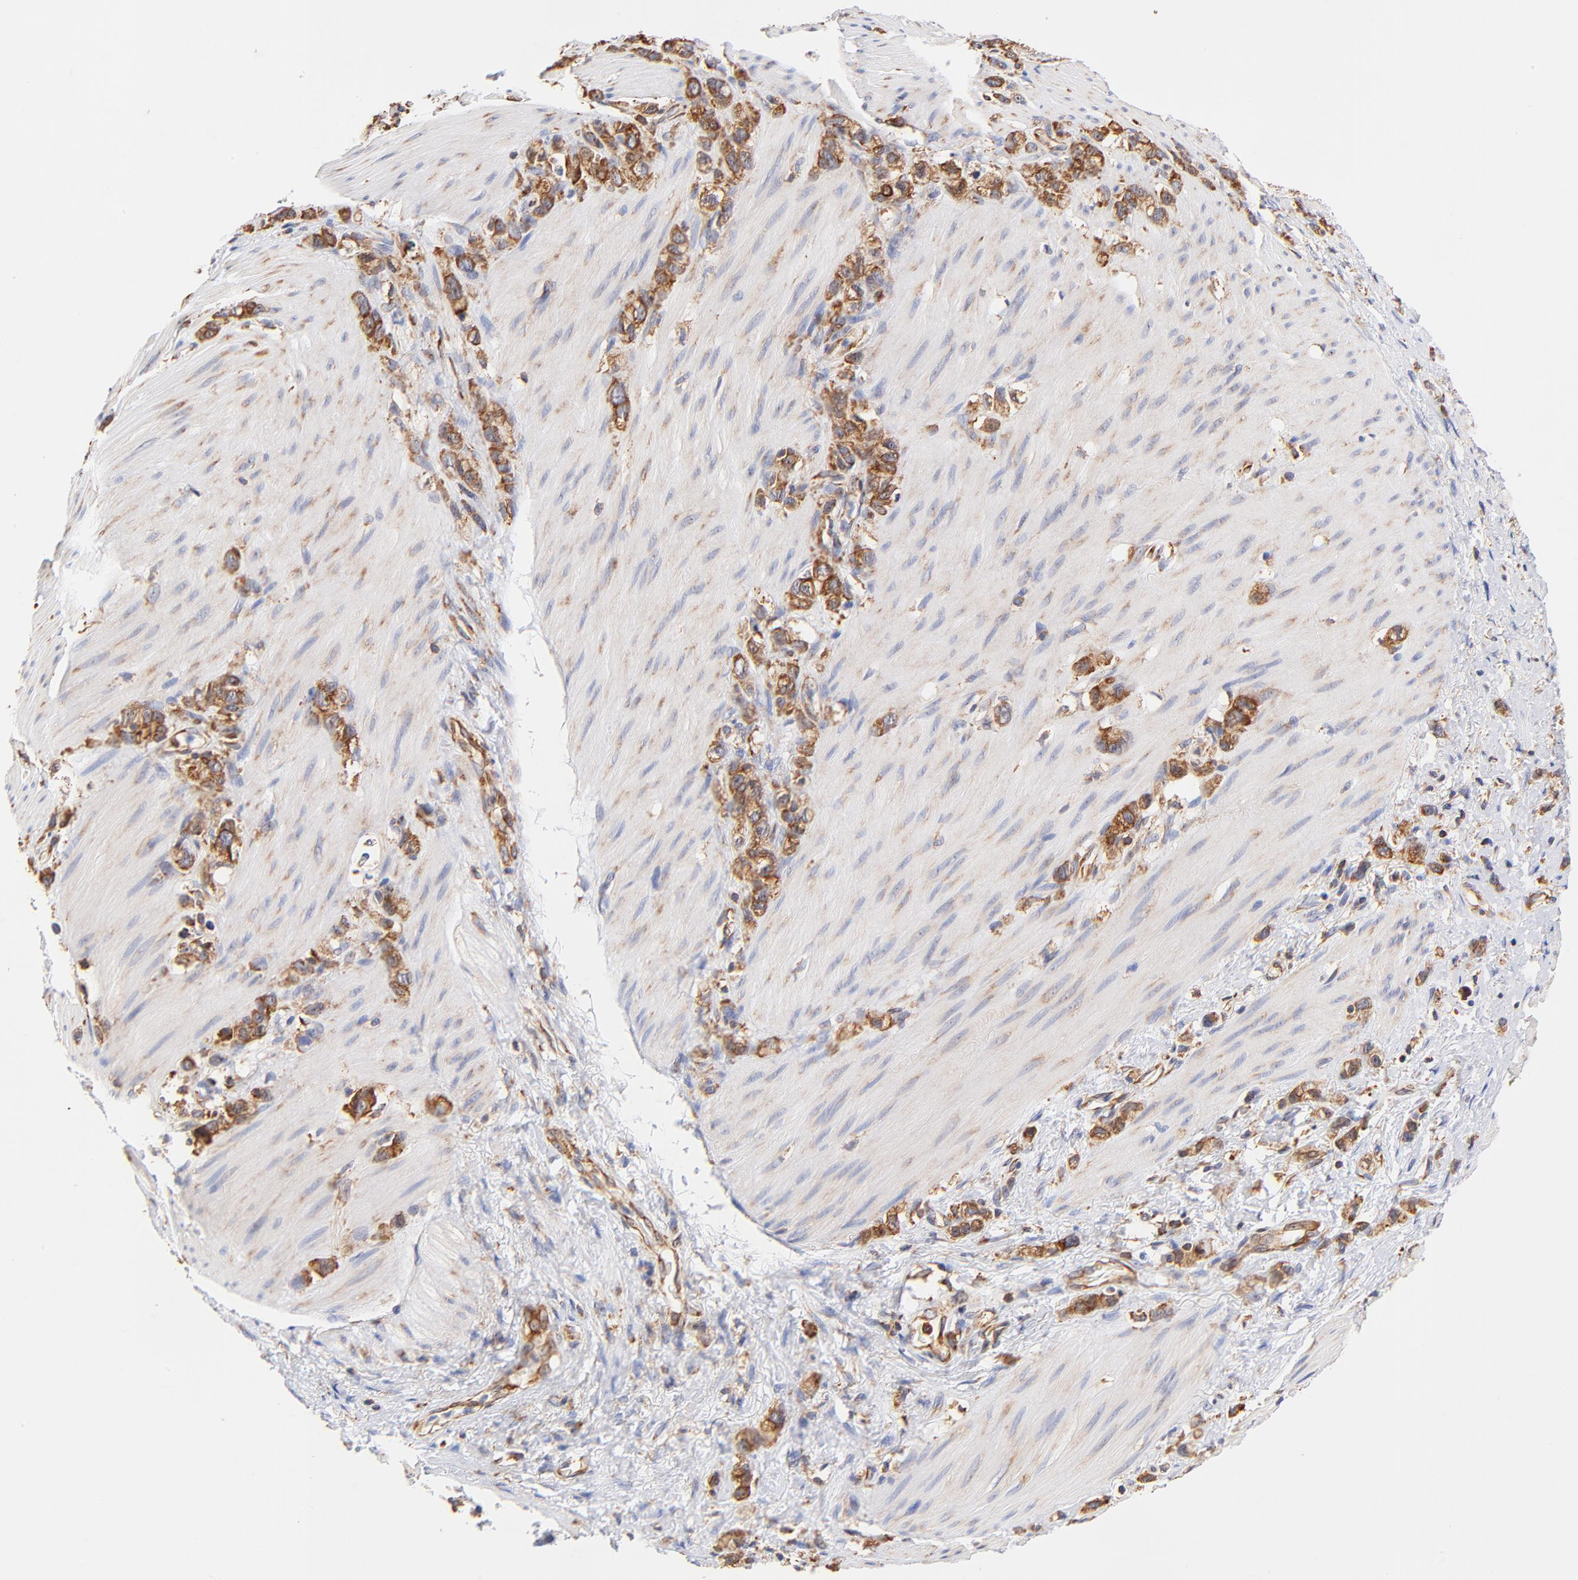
{"staining": {"intensity": "moderate", "quantity": ">75%", "location": "cytoplasmic/membranous"}, "tissue": "stomach cancer", "cell_type": "Tumor cells", "image_type": "cancer", "snomed": [{"axis": "morphology", "description": "Normal tissue, NOS"}, {"axis": "morphology", "description": "Adenocarcinoma, NOS"}, {"axis": "morphology", "description": "Adenocarcinoma, High grade"}, {"axis": "topography", "description": "Stomach, upper"}, {"axis": "topography", "description": "Stomach"}], "caption": "Human stomach adenocarcinoma (high-grade) stained with a brown dye demonstrates moderate cytoplasmic/membranous positive staining in approximately >75% of tumor cells.", "gene": "RPL27", "patient": {"sex": "female", "age": 65}}